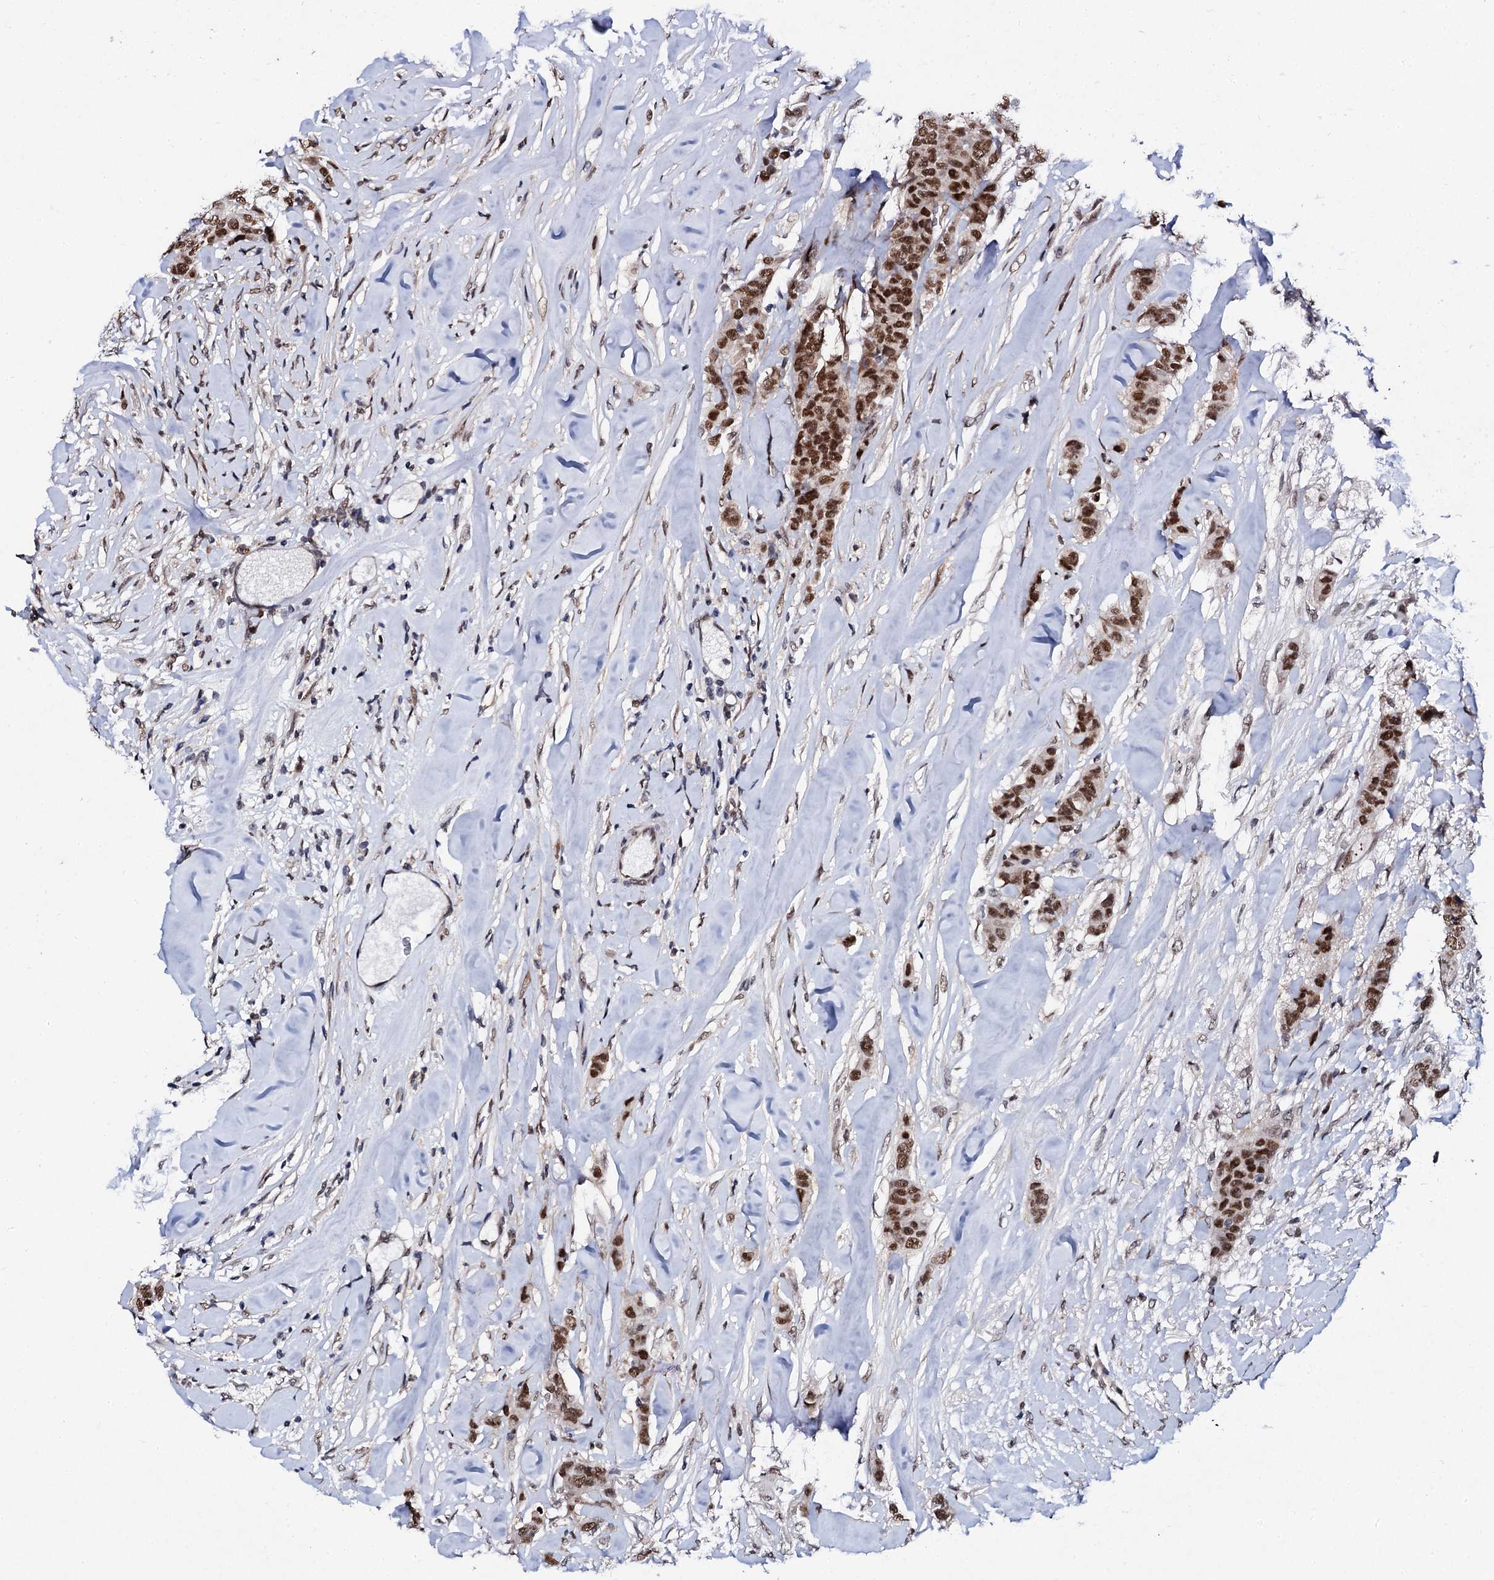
{"staining": {"intensity": "strong", "quantity": ">75%", "location": "nuclear"}, "tissue": "breast cancer", "cell_type": "Tumor cells", "image_type": "cancer", "snomed": [{"axis": "morphology", "description": "Duct carcinoma"}, {"axis": "topography", "description": "Breast"}], "caption": "Breast cancer tissue shows strong nuclear staining in approximately >75% of tumor cells, visualized by immunohistochemistry. The protein is stained brown, and the nuclei are stained in blue (DAB IHC with brightfield microscopy, high magnification).", "gene": "CSTF3", "patient": {"sex": "female", "age": 40}}